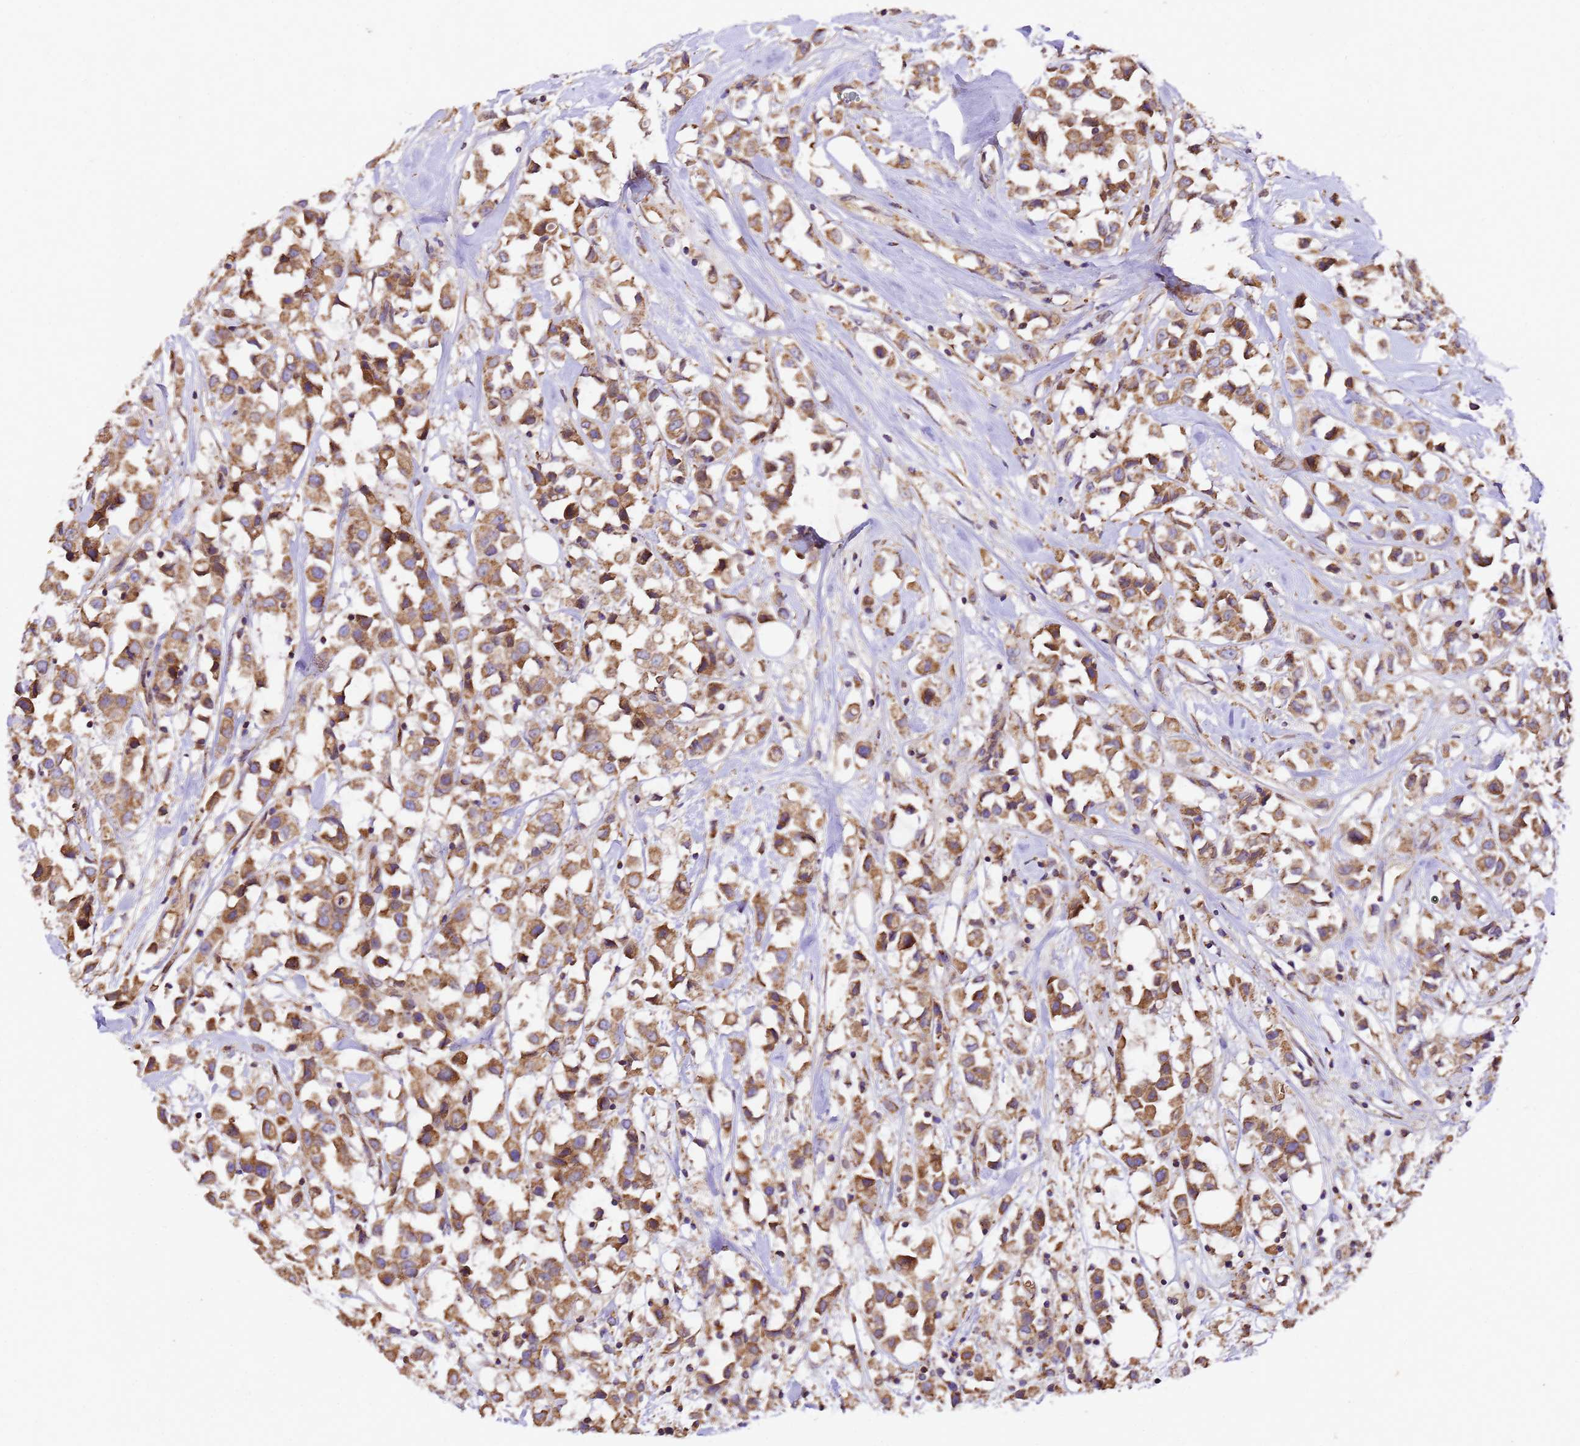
{"staining": {"intensity": "moderate", "quantity": ">75%", "location": "cytoplasmic/membranous"}, "tissue": "breast cancer", "cell_type": "Tumor cells", "image_type": "cancer", "snomed": [{"axis": "morphology", "description": "Duct carcinoma"}, {"axis": "topography", "description": "Breast"}], "caption": "About >75% of tumor cells in human breast invasive ductal carcinoma show moderate cytoplasmic/membranous protein expression as visualized by brown immunohistochemical staining.", "gene": "LRRIQ1", "patient": {"sex": "female", "age": 61}}